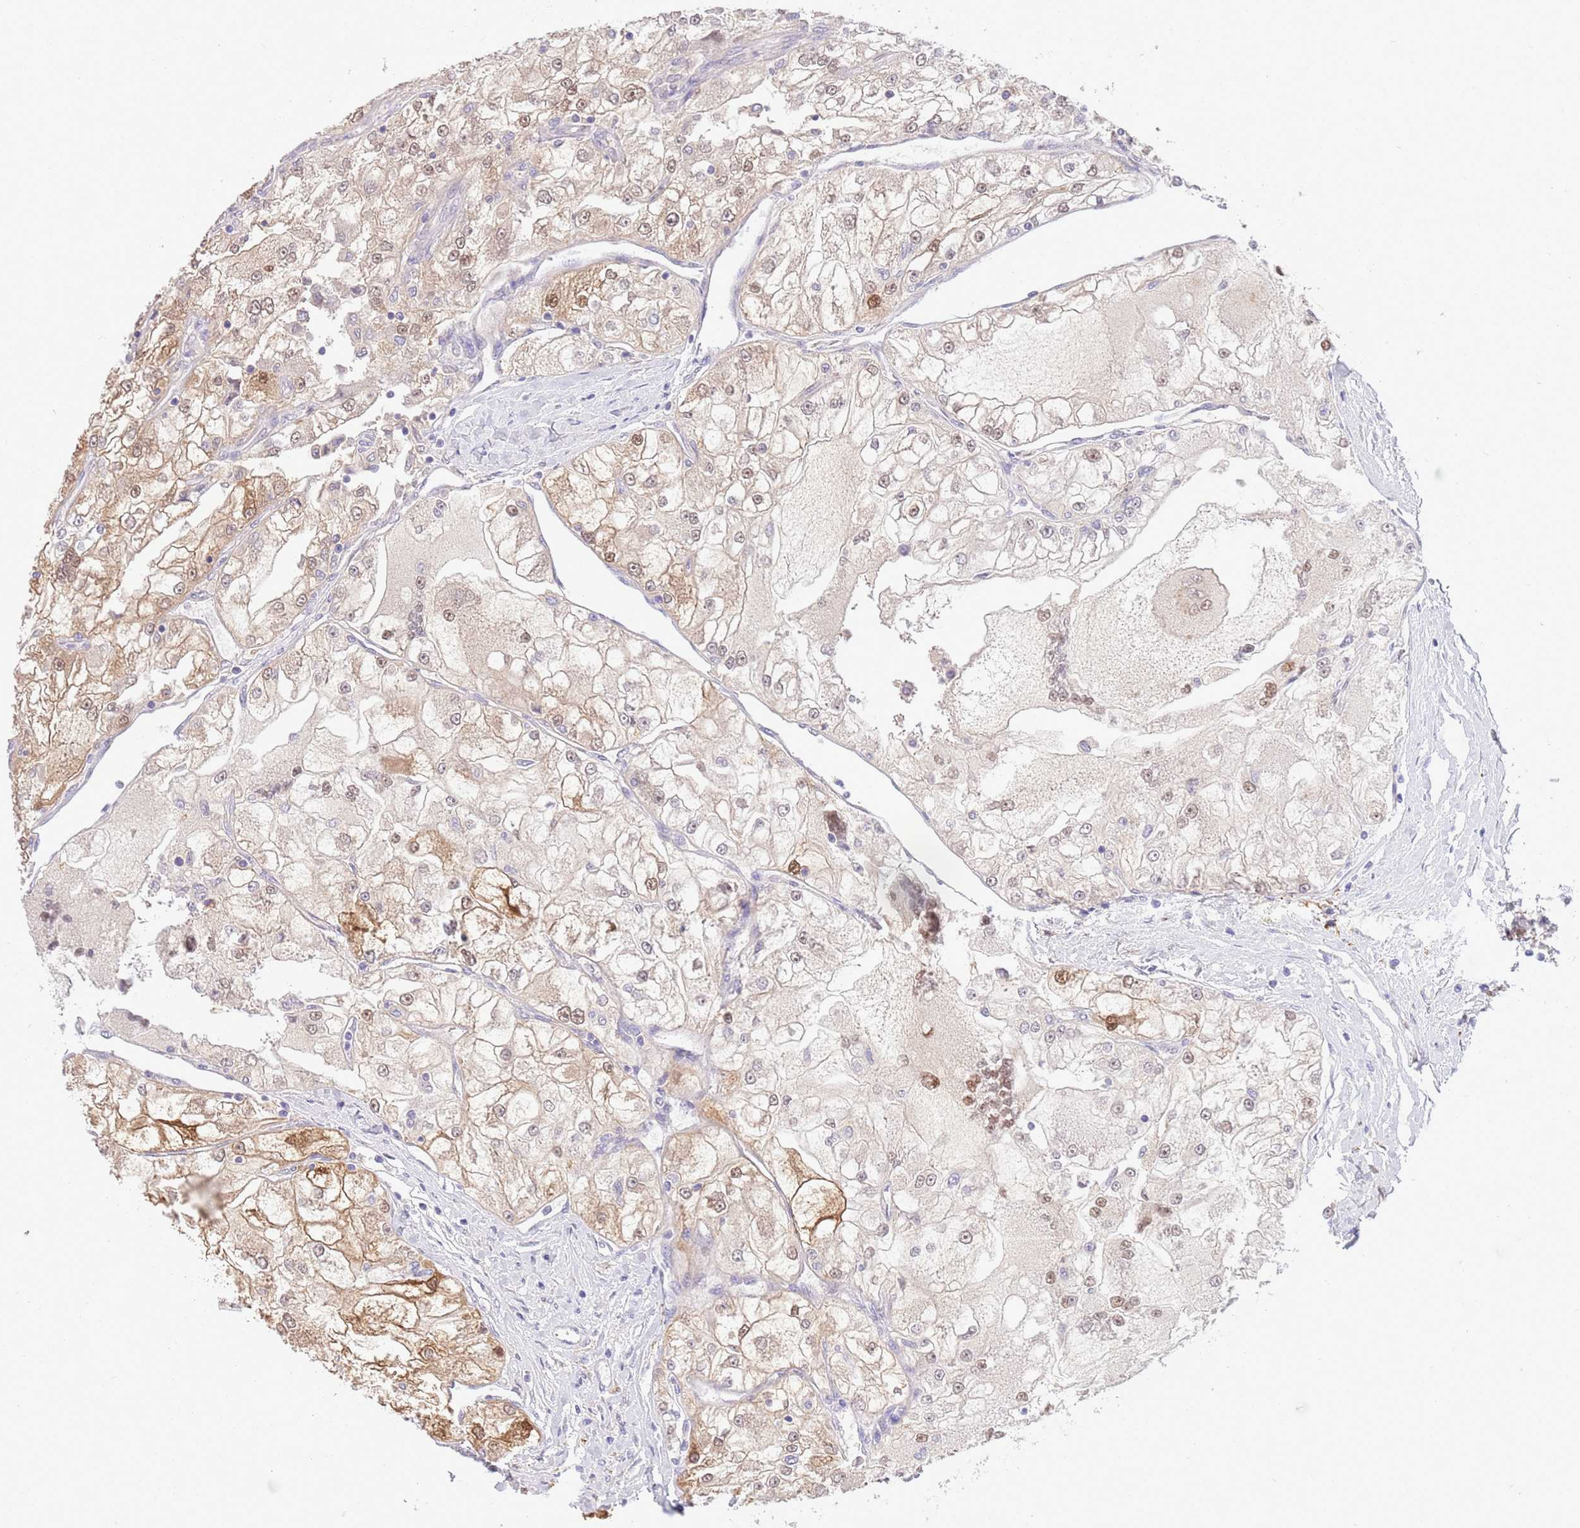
{"staining": {"intensity": "moderate", "quantity": "25%-75%", "location": "cytoplasmic/membranous,nuclear"}, "tissue": "renal cancer", "cell_type": "Tumor cells", "image_type": "cancer", "snomed": [{"axis": "morphology", "description": "Adenocarcinoma, NOS"}, {"axis": "topography", "description": "Kidney"}], "caption": "Immunohistochemical staining of renal adenocarcinoma exhibits moderate cytoplasmic/membranous and nuclear protein expression in approximately 25%-75% of tumor cells.", "gene": "TRIM32", "patient": {"sex": "female", "age": 72}}